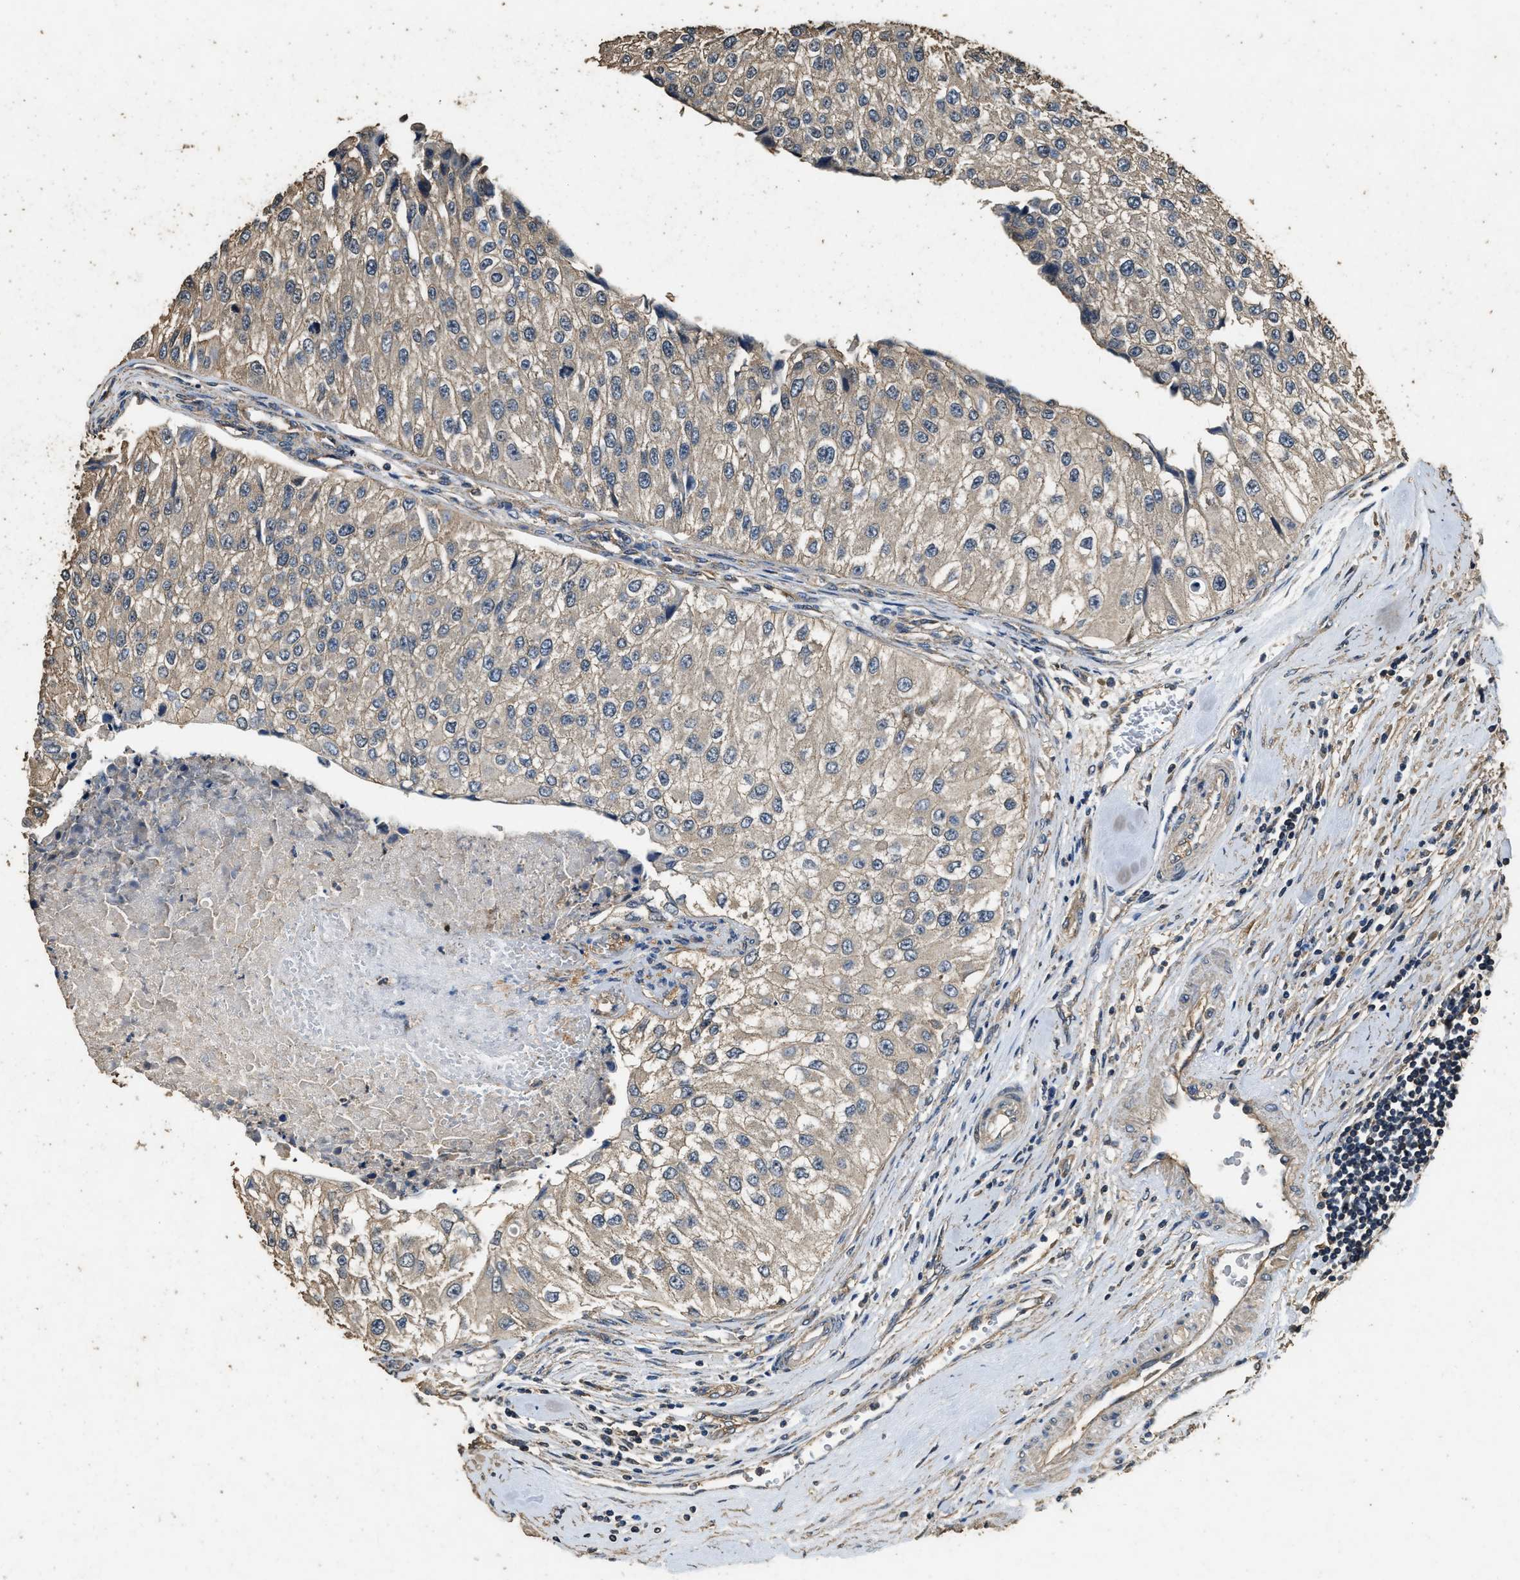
{"staining": {"intensity": "weak", "quantity": "25%-75%", "location": "cytoplasmic/membranous"}, "tissue": "urothelial cancer", "cell_type": "Tumor cells", "image_type": "cancer", "snomed": [{"axis": "morphology", "description": "Urothelial carcinoma, High grade"}, {"axis": "topography", "description": "Kidney"}, {"axis": "topography", "description": "Urinary bladder"}], "caption": "Weak cytoplasmic/membranous protein staining is appreciated in about 25%-75% of tumor cells in urothelial cancer. (IHC, brightfield microscopy, high magnification).", "gene": "MIB1", "patient": {"sex": "male", "age": 77}}